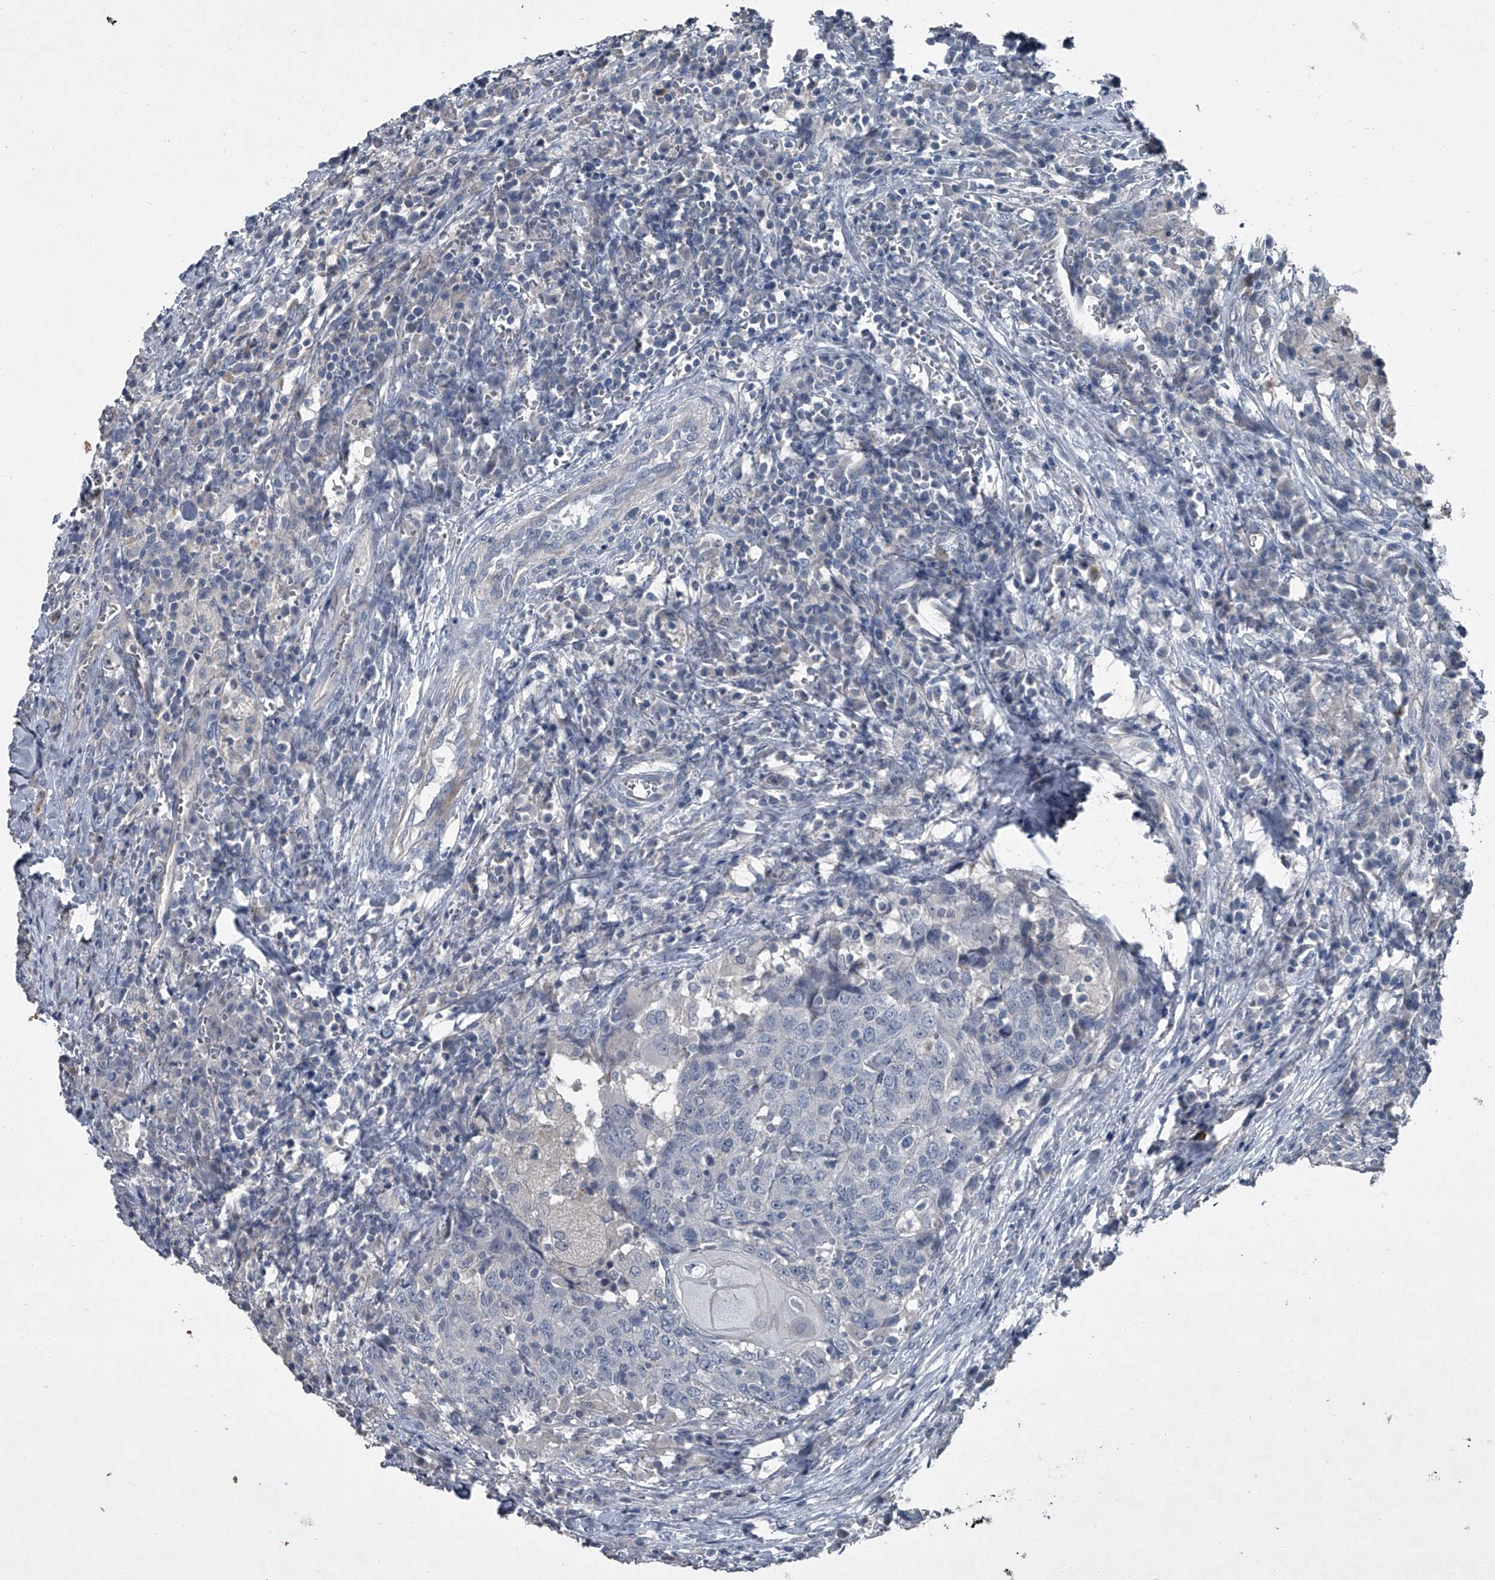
{"staining": {"intensity": "negative", "quantity": "none", "location": "none"}, "tissue": "head and neck cancer", "cell_type": "Tumor cells", "image_type": "cancer", "snomed": [{"axis": "morphology", "description": "Squamous cell carcinoma, NOS"}, {"axis": "topography", "description": "Head-Neck"}], "caption": "This is a micrograph of immunohistochemistry (IHC) staining of squamous cell carcinoma (head and neck), which shows no positivity in tumor cells.", "gene": "HEPHL1", "patient": {"sex": "male", "age": 66}}